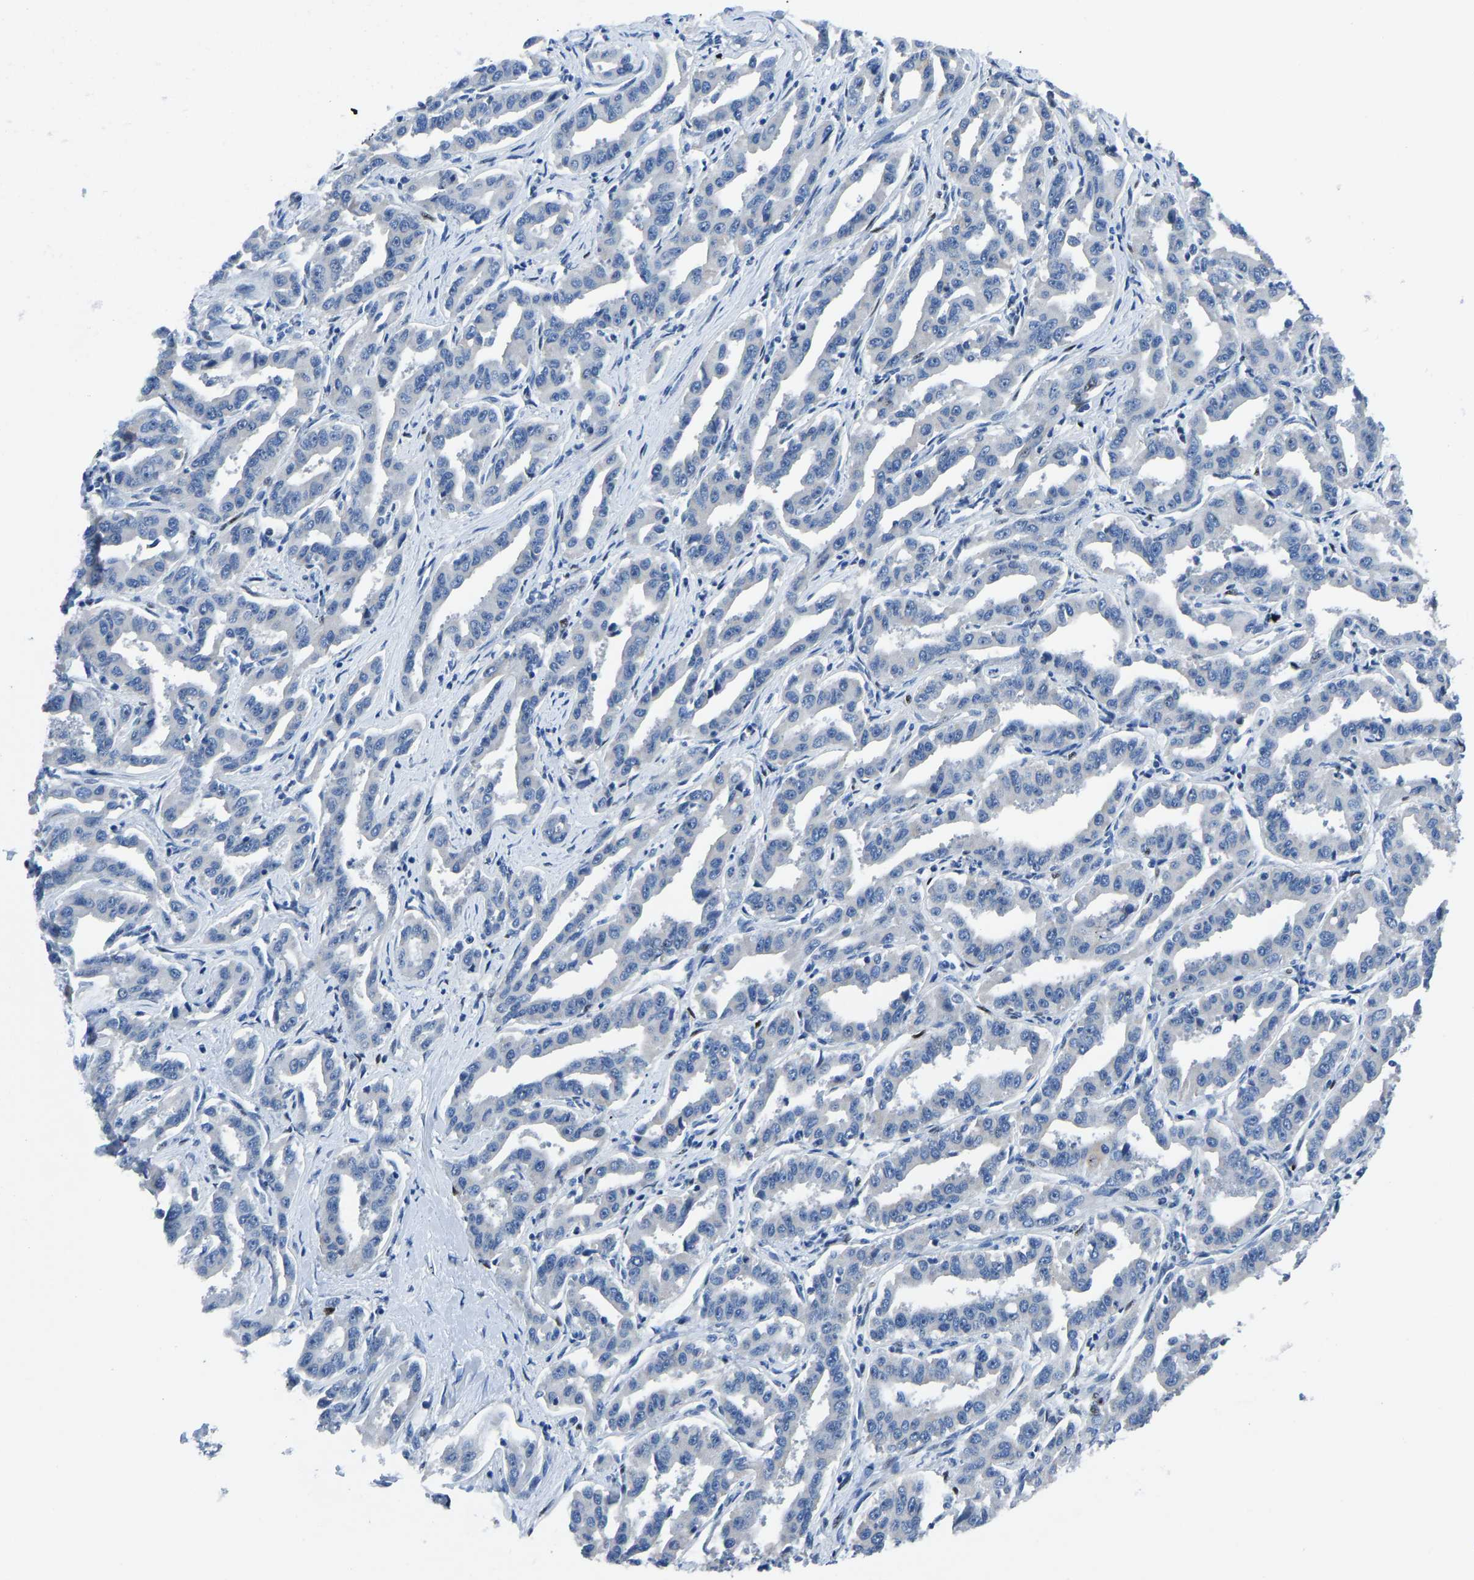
{"staining": {"intensity": "negative", "quantity": "none", "location": "none"}, "tissue": "liver cancer", "cell_type": "Tumor cells", "image_type": "cancer", "snomed": [{"axis": "morphology", "description": "Cholangiocarcinoma"}, {"axis": "topography", "description": "Liver"}], "caption": "Liver cancer (cholangiocarcinoma) was stained to show a protein in brown. There is no significant positivity in tumor cells.", "gene": "EGR1", "patient": {"sex": "male", "age": 59}}